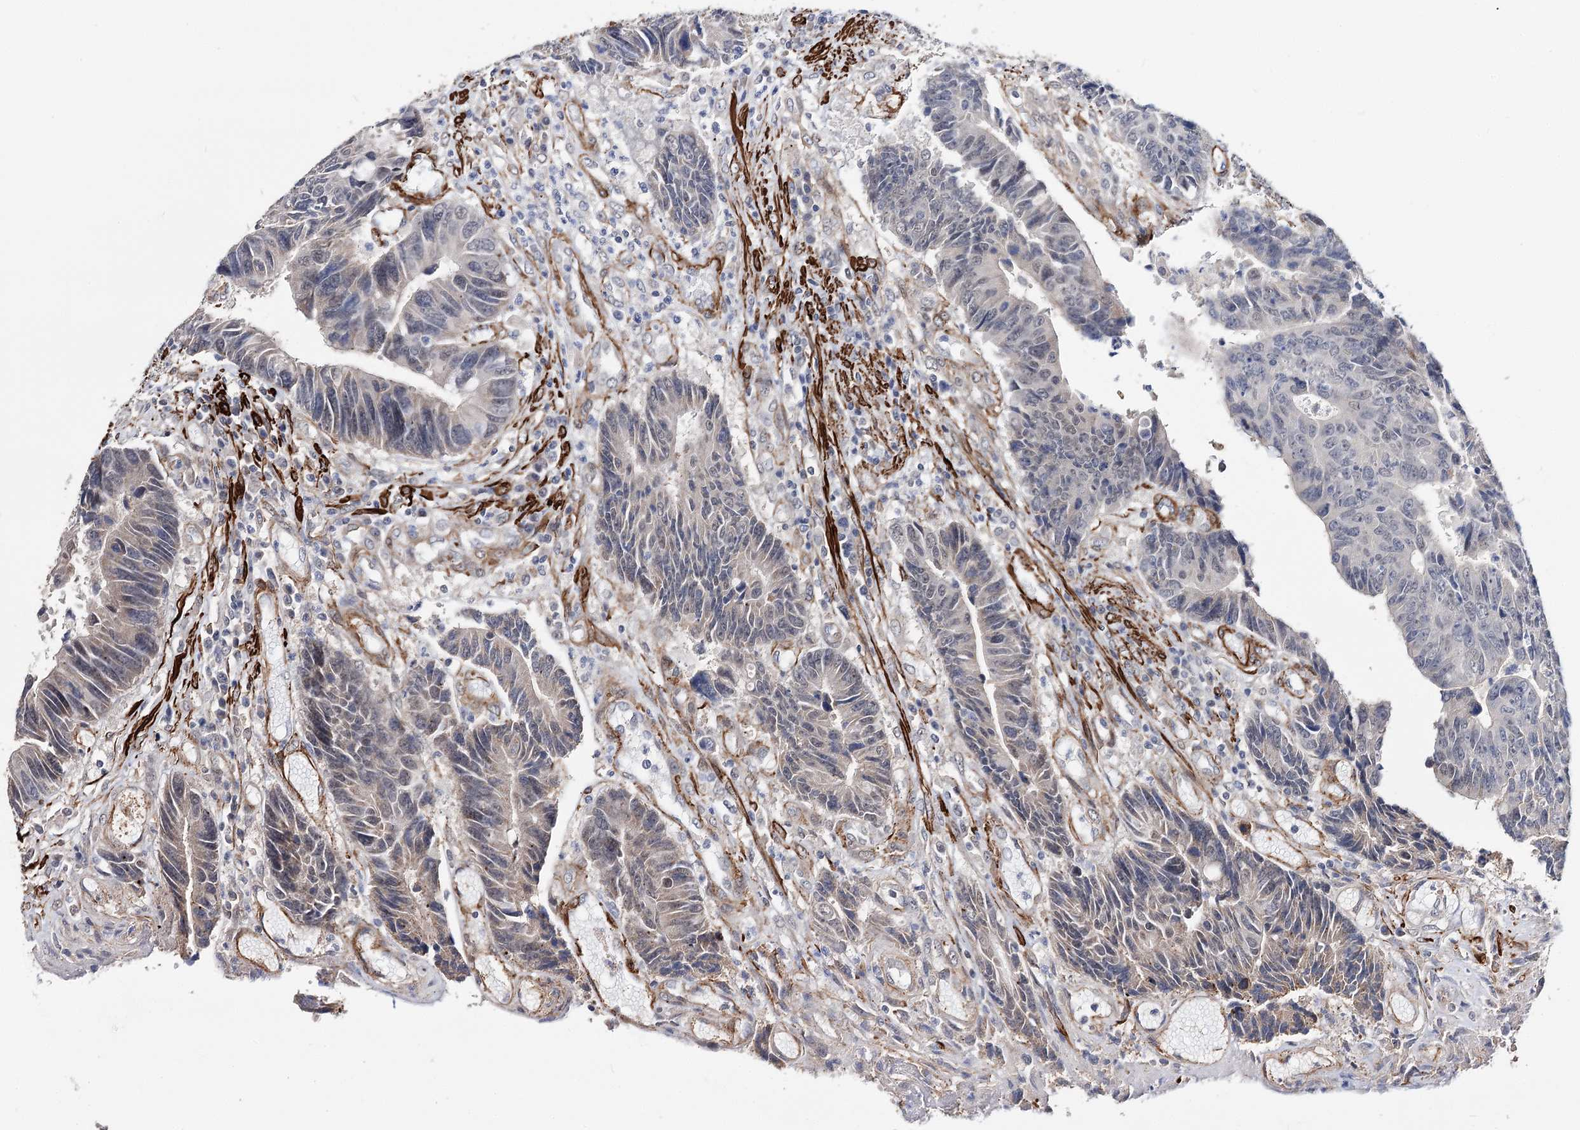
{"staining": {"intensity": "weak", "quantity": "<25%", "location": "cytoplasmic/membranous"}, "tissue": "colorectal cancer", "cell_type": "Tumor cells", "image_type": "cancer", "snomed": [{"axis": "morphology", "description": "Adenocarcinoma, NOS"}, {"axis": "topography", "description": "Rectum"}], "caption": "There is no significant positivity in tumor cells of colorectal adenocarcinoma.", "gene": "CFAP46", "patient": {"sex": "male", "age": 84}}